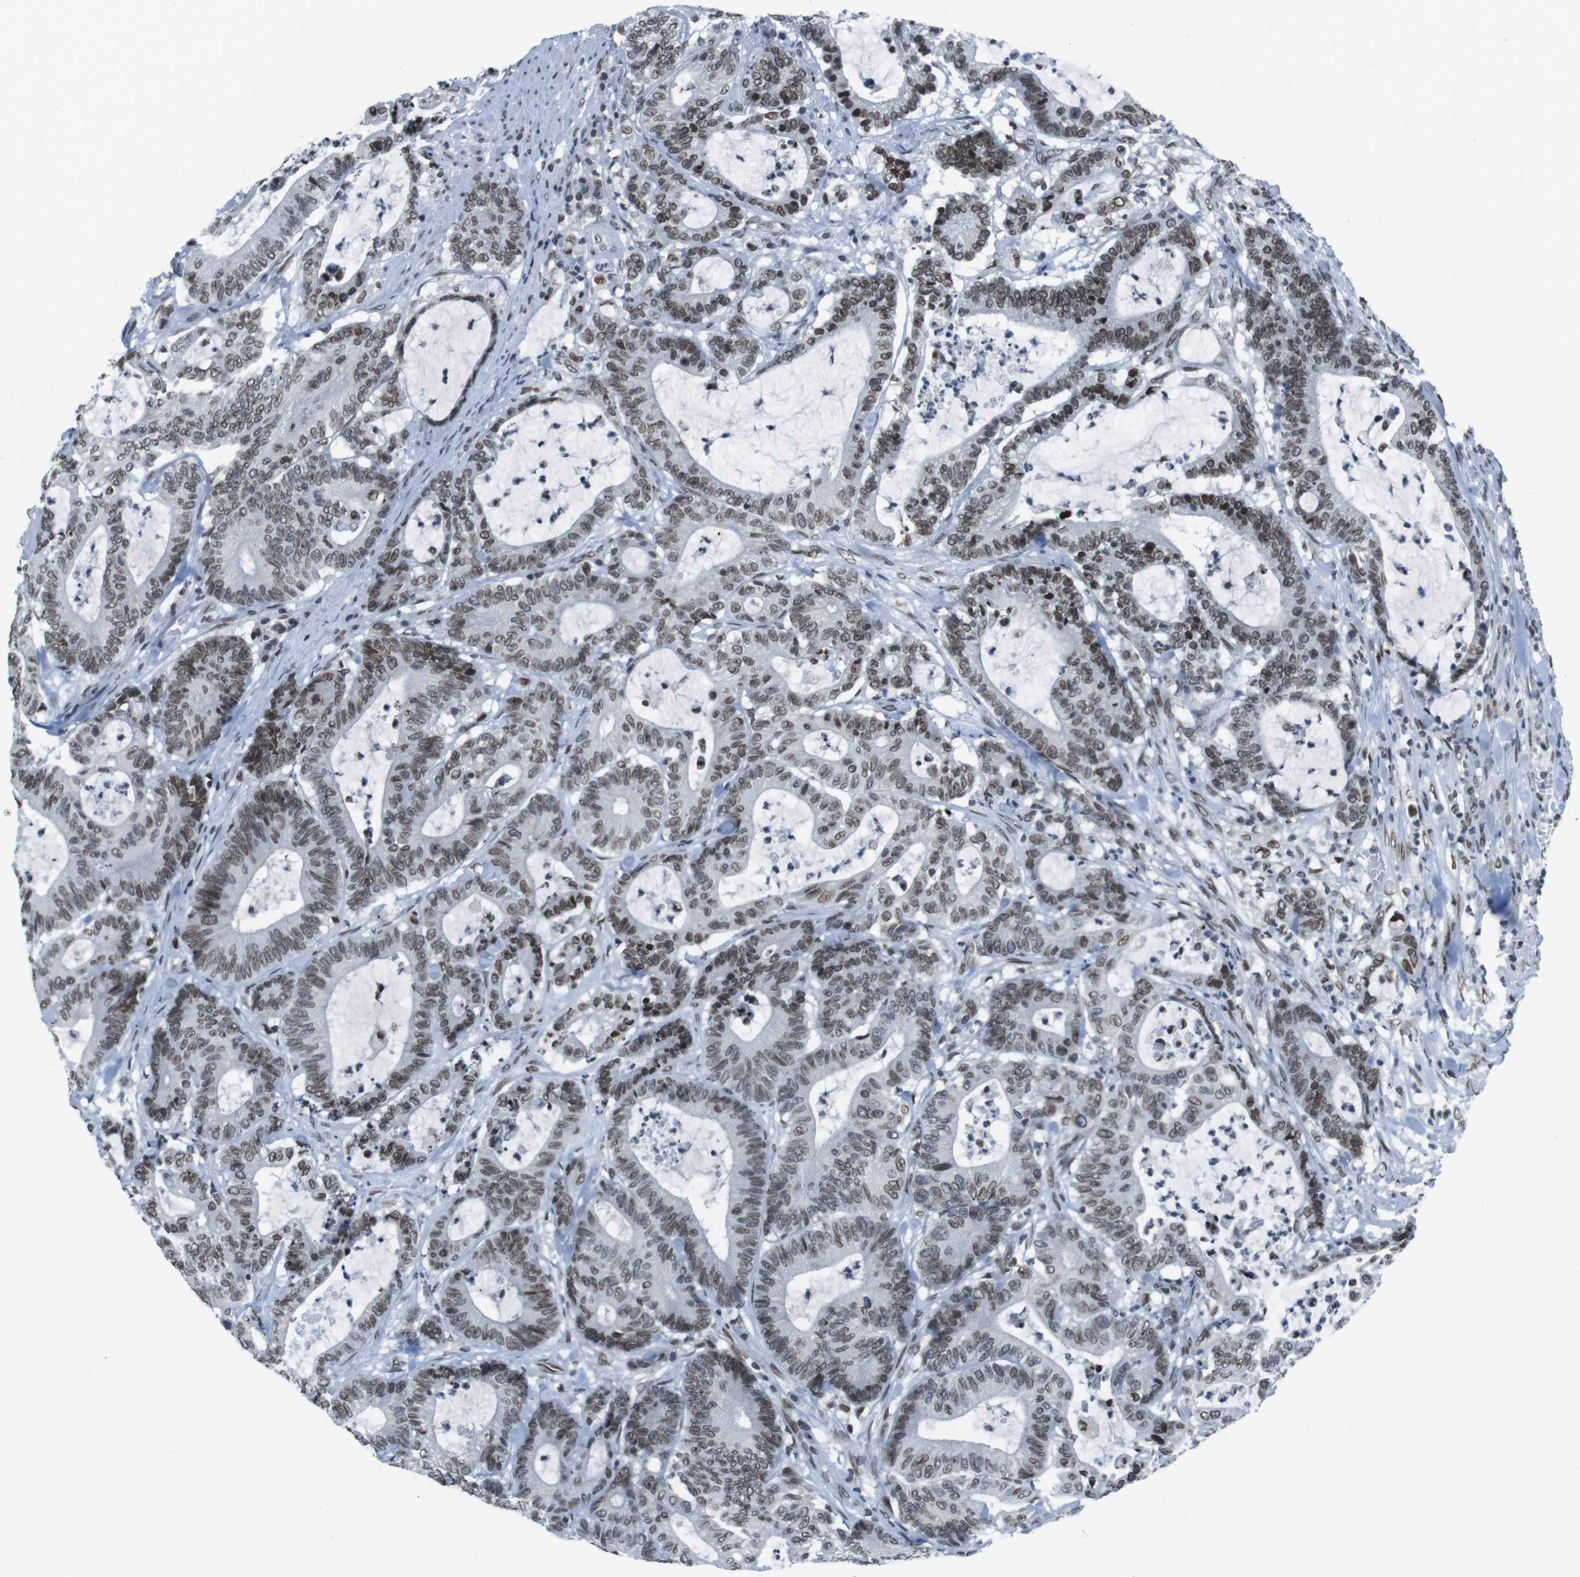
{"staining": {"intensity": "moderate", "quantity": ">75%", "location": "nuclear"}, "tissue": "colorectal cancer", "cell_type": "Tumor cells", "image_type": "cancer", "snomed": [{"axis": "morphology", "description": "Adenocarcinoma, NOS"}, {"axis": "topography", "description": "Colon"}], "caption": "Colorectal adenocarcinoma tissue demonstrates moderate nuclear expression in about >75% of tumor cells, visualized by immunohistochemistry.", "gene": "MAD1L1", "patient": {"sex": "female", "age": 84}}